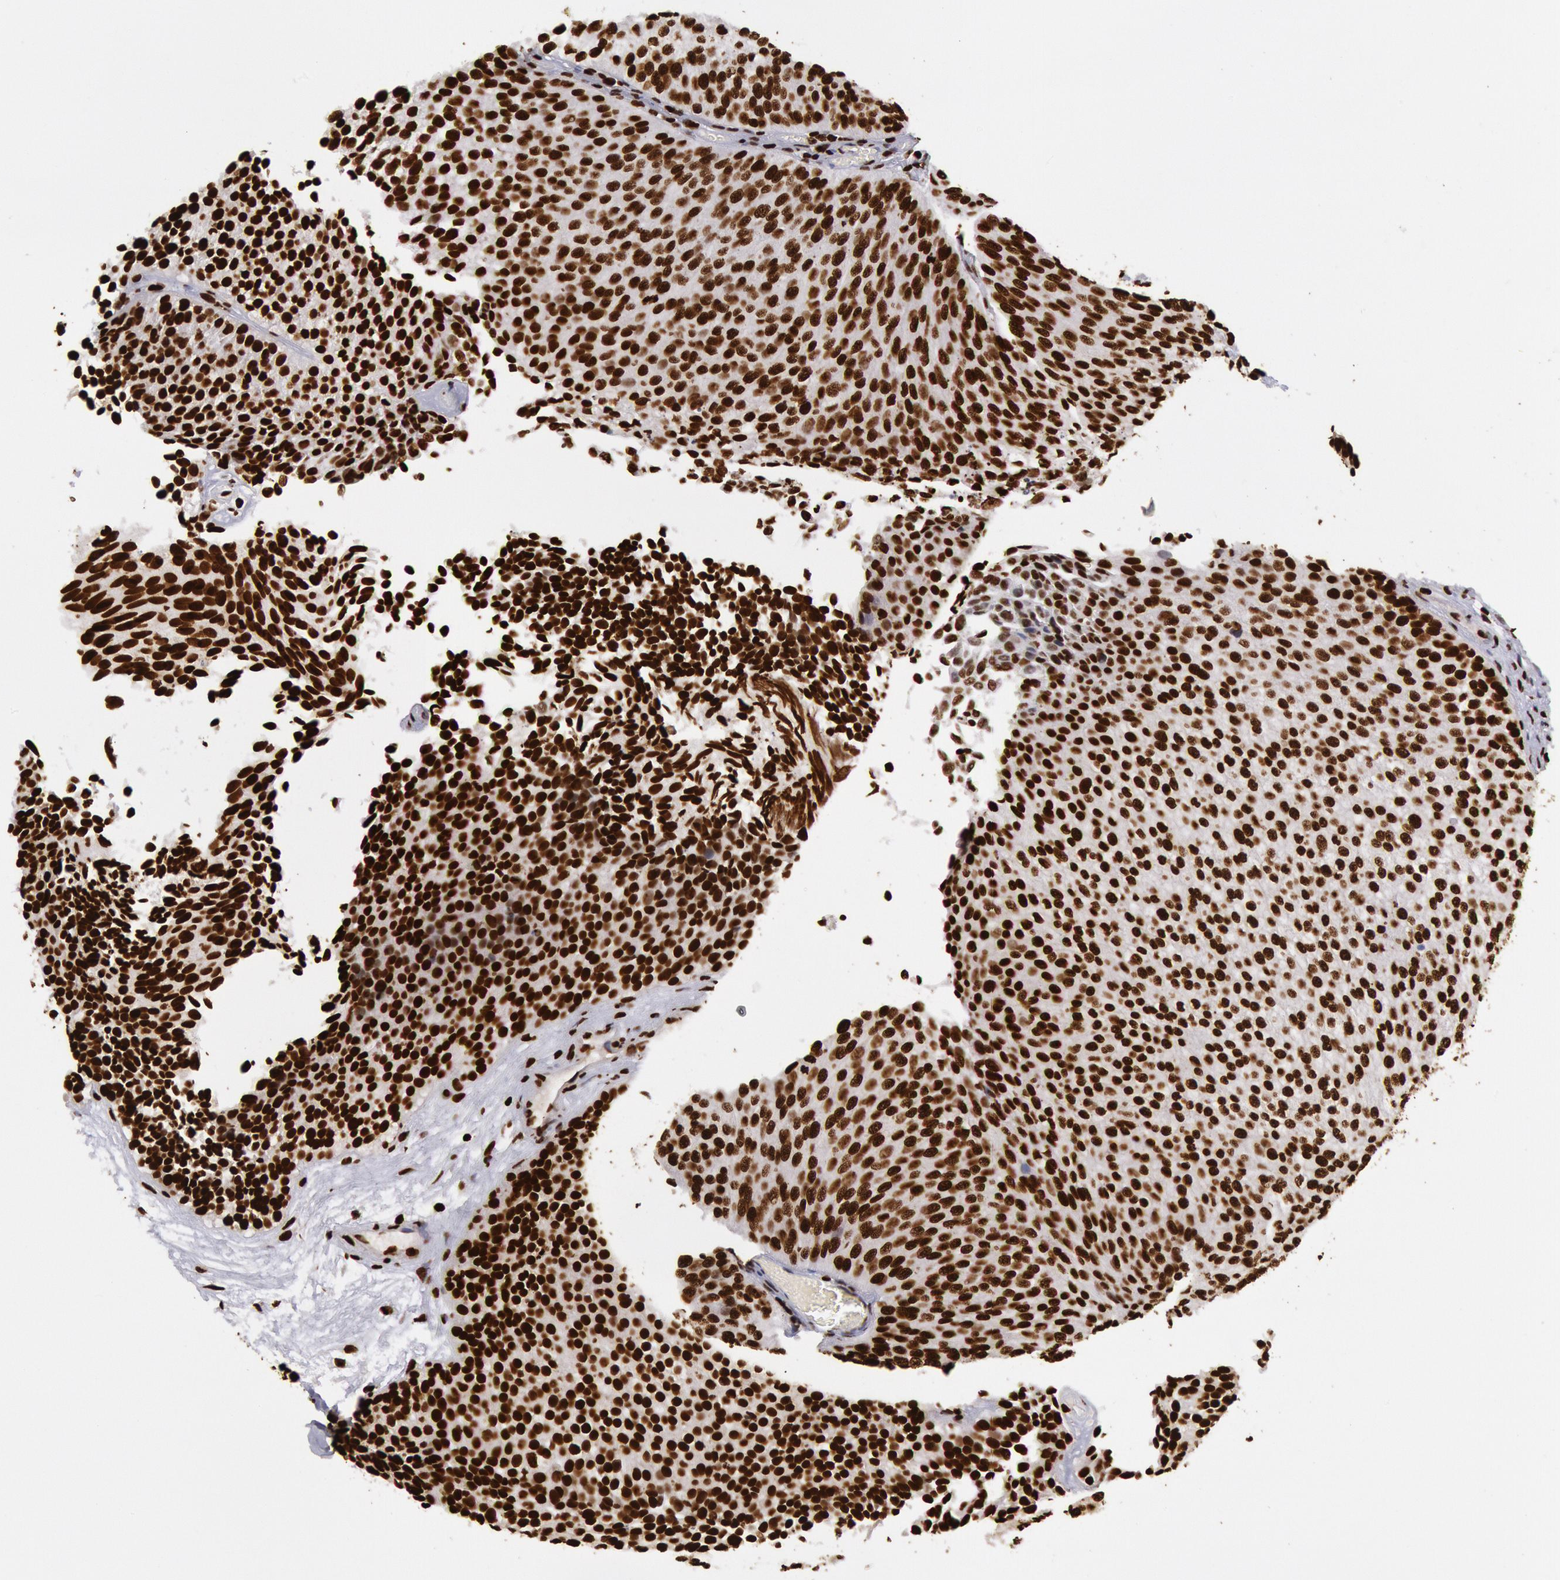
{"staining": {"intensity": "strong", "quantity": ">75%", "location": "nuclear"}, "tissue": "urothelial cancer", "cell_type": "Tumor cells", "image_type": "cancer", "snomed": [{"axis": "morphology", "description": "Urothelial carcinoma, Low grade"}, {"axis": "topography", "description": "Urinary bladder"}], "caption": "A photomicrograph of human urothelial cancer stained for a protein exhibits strong nuclear brown staining in tumor cells. The protein of interest is shown in brown color, while the nuclei are stained blue.", "gene": "H3-4", "patient": {"sex": "male", "age": 84}}